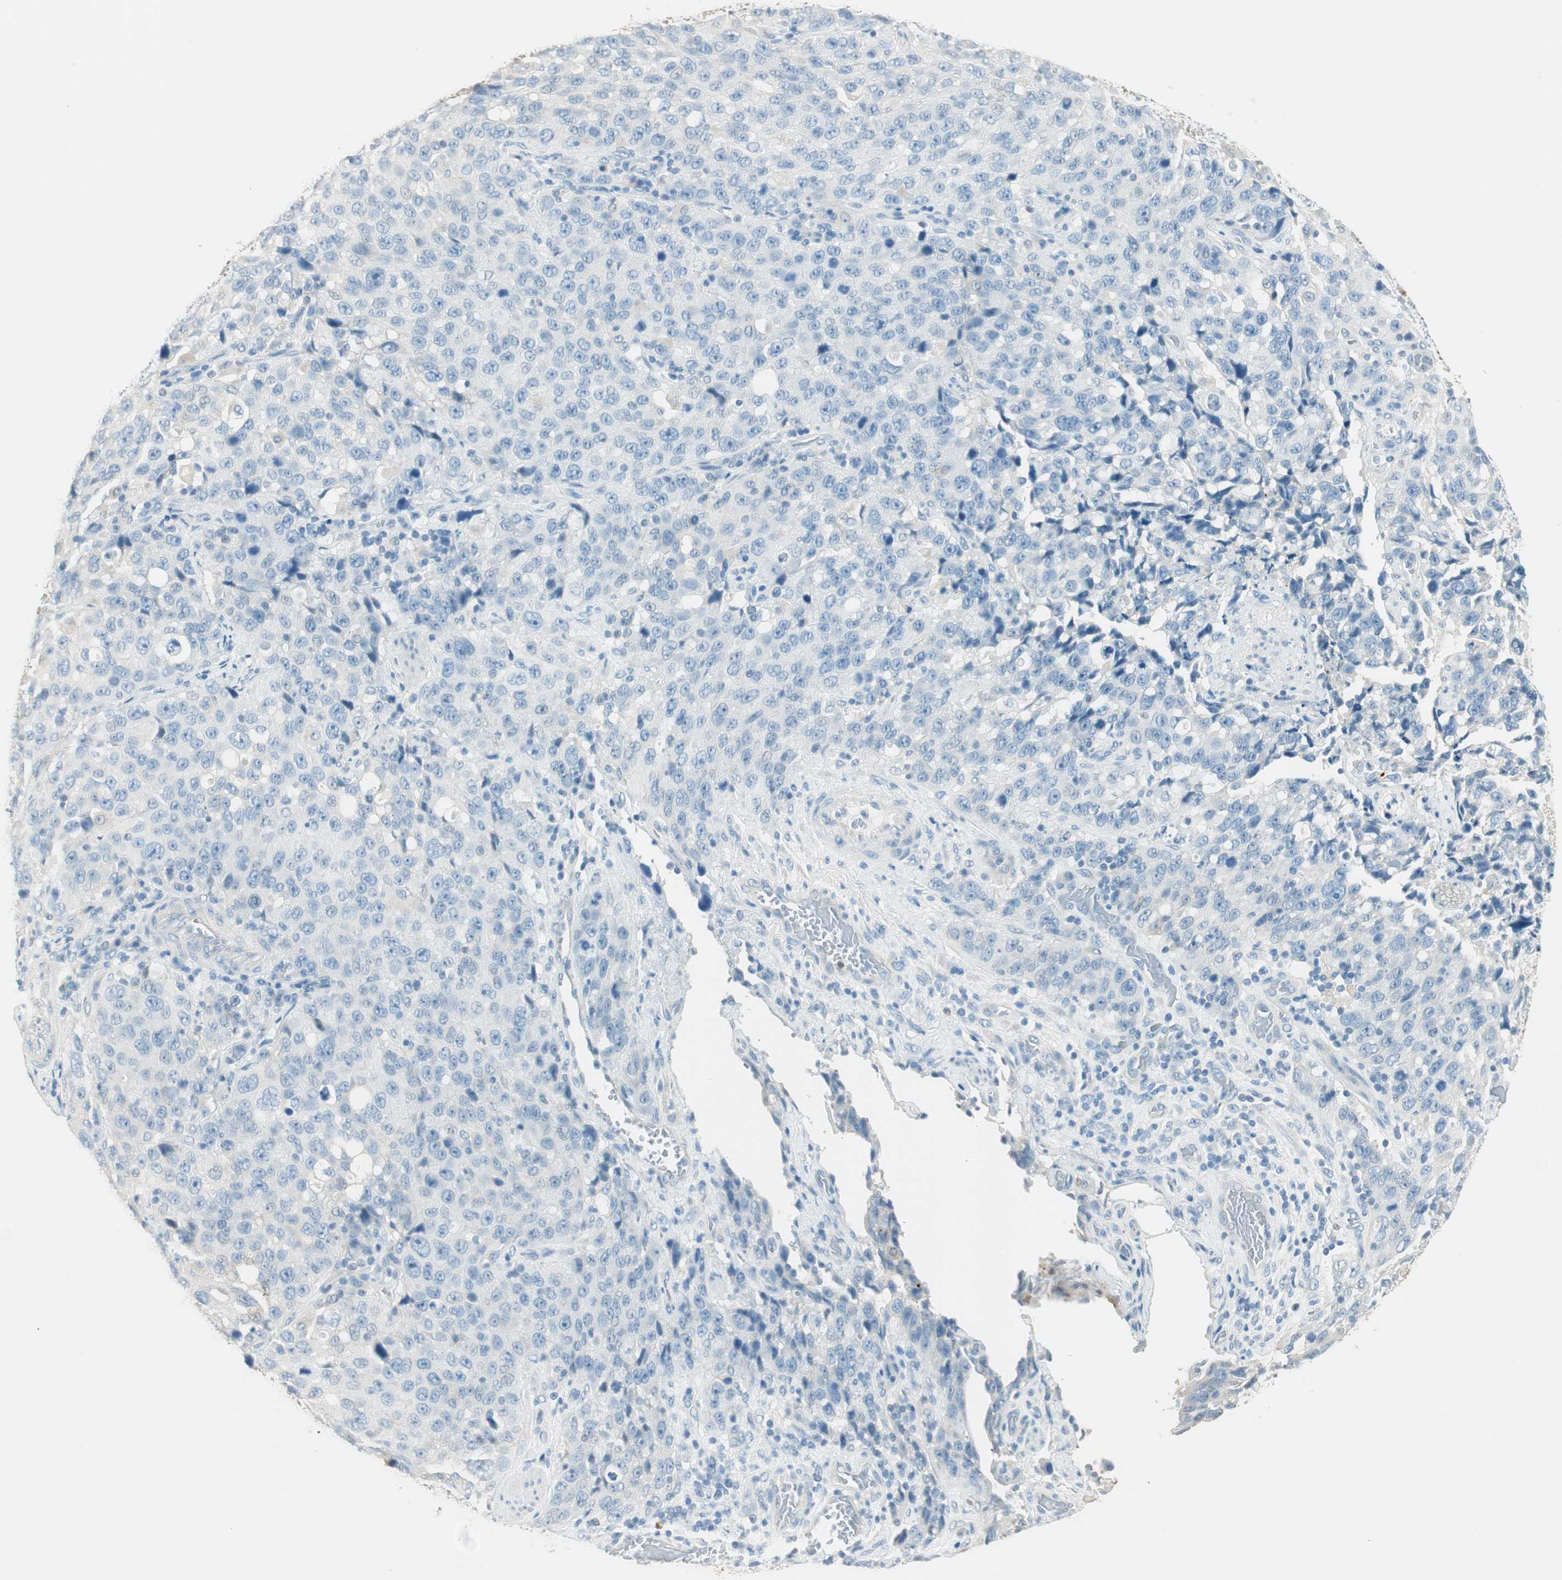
{"staining": {"intensity": "negative", "quantity": "none", "location": "none"}, "tissue": "stomach cancer", "cell_type": "Tumor cells", "image_type": "cancer", "snomed": [{"axis": "morphology", "description": "Normal tissue, NOS"}, {"axis": "morphology", "description": "Adenocarcinoma, NOS"}, {"axis": "topography", "description": "Stomach"}], "caption": "Adenocarcinoma (stomach) was stained to show a protein in brown. There is no significant staining in tumor cells.", "gene": "HPGD", "patient": {"sex": "male", "age": 48}}